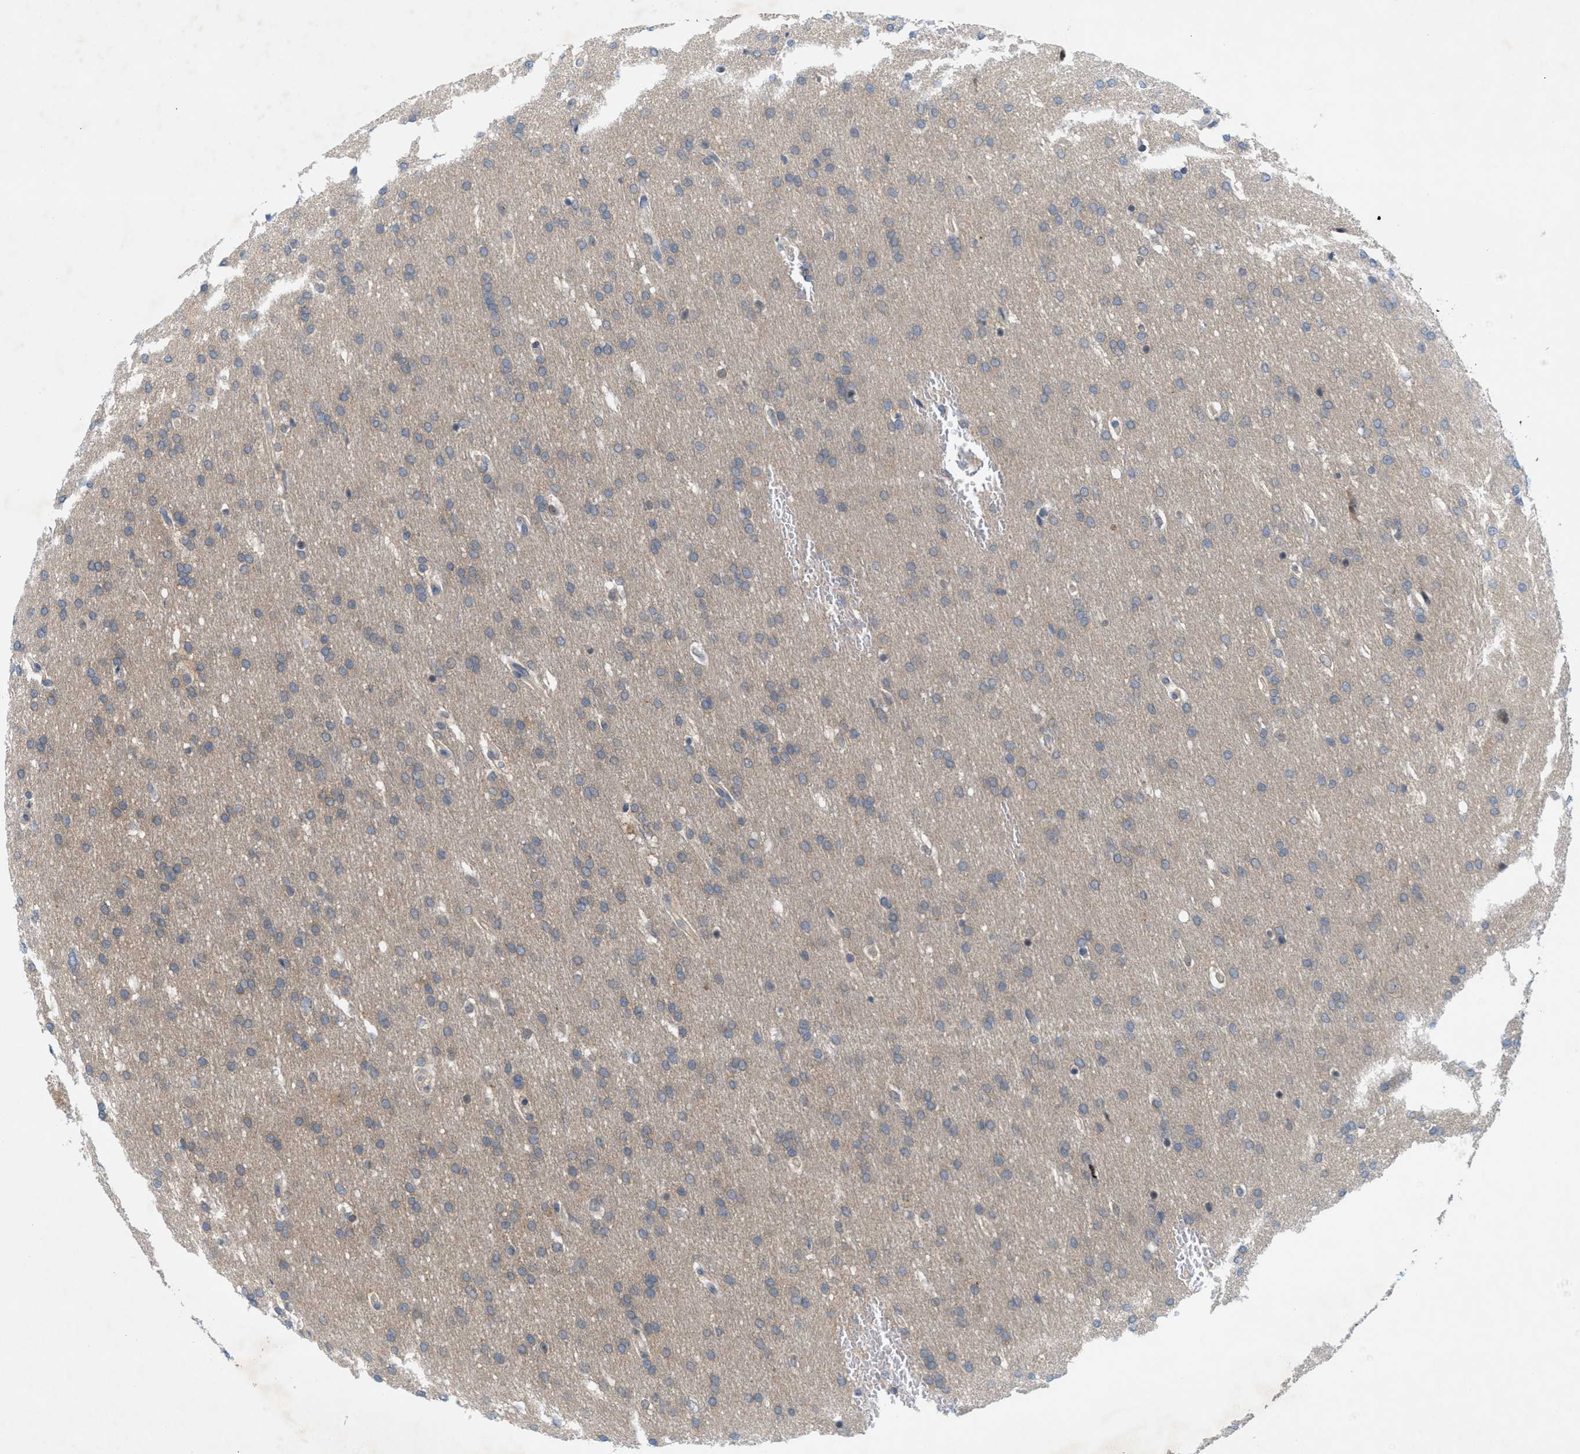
{"staining": {"intensity": "weak", "quantity": "25%-75%", "location": "cytoplasmic/membranous"}, "tissue": "glioma", "cell_type": "Tumor cells", "image_type": "cancer", "snomed": [{"axis": "morphology", "description": "Glioma, malignant, Low grade"}, {"axis": "topography", "description": "Brain"}], "caption": "Low-grade glioma (malignant) stained for a protein (brown) shows weak cytoplasmic/membranous positive positivity in approximately 25%-75% of tumor cells.", "gene": "WIPI2", "patient": {"sex": "female", "age": 37}}